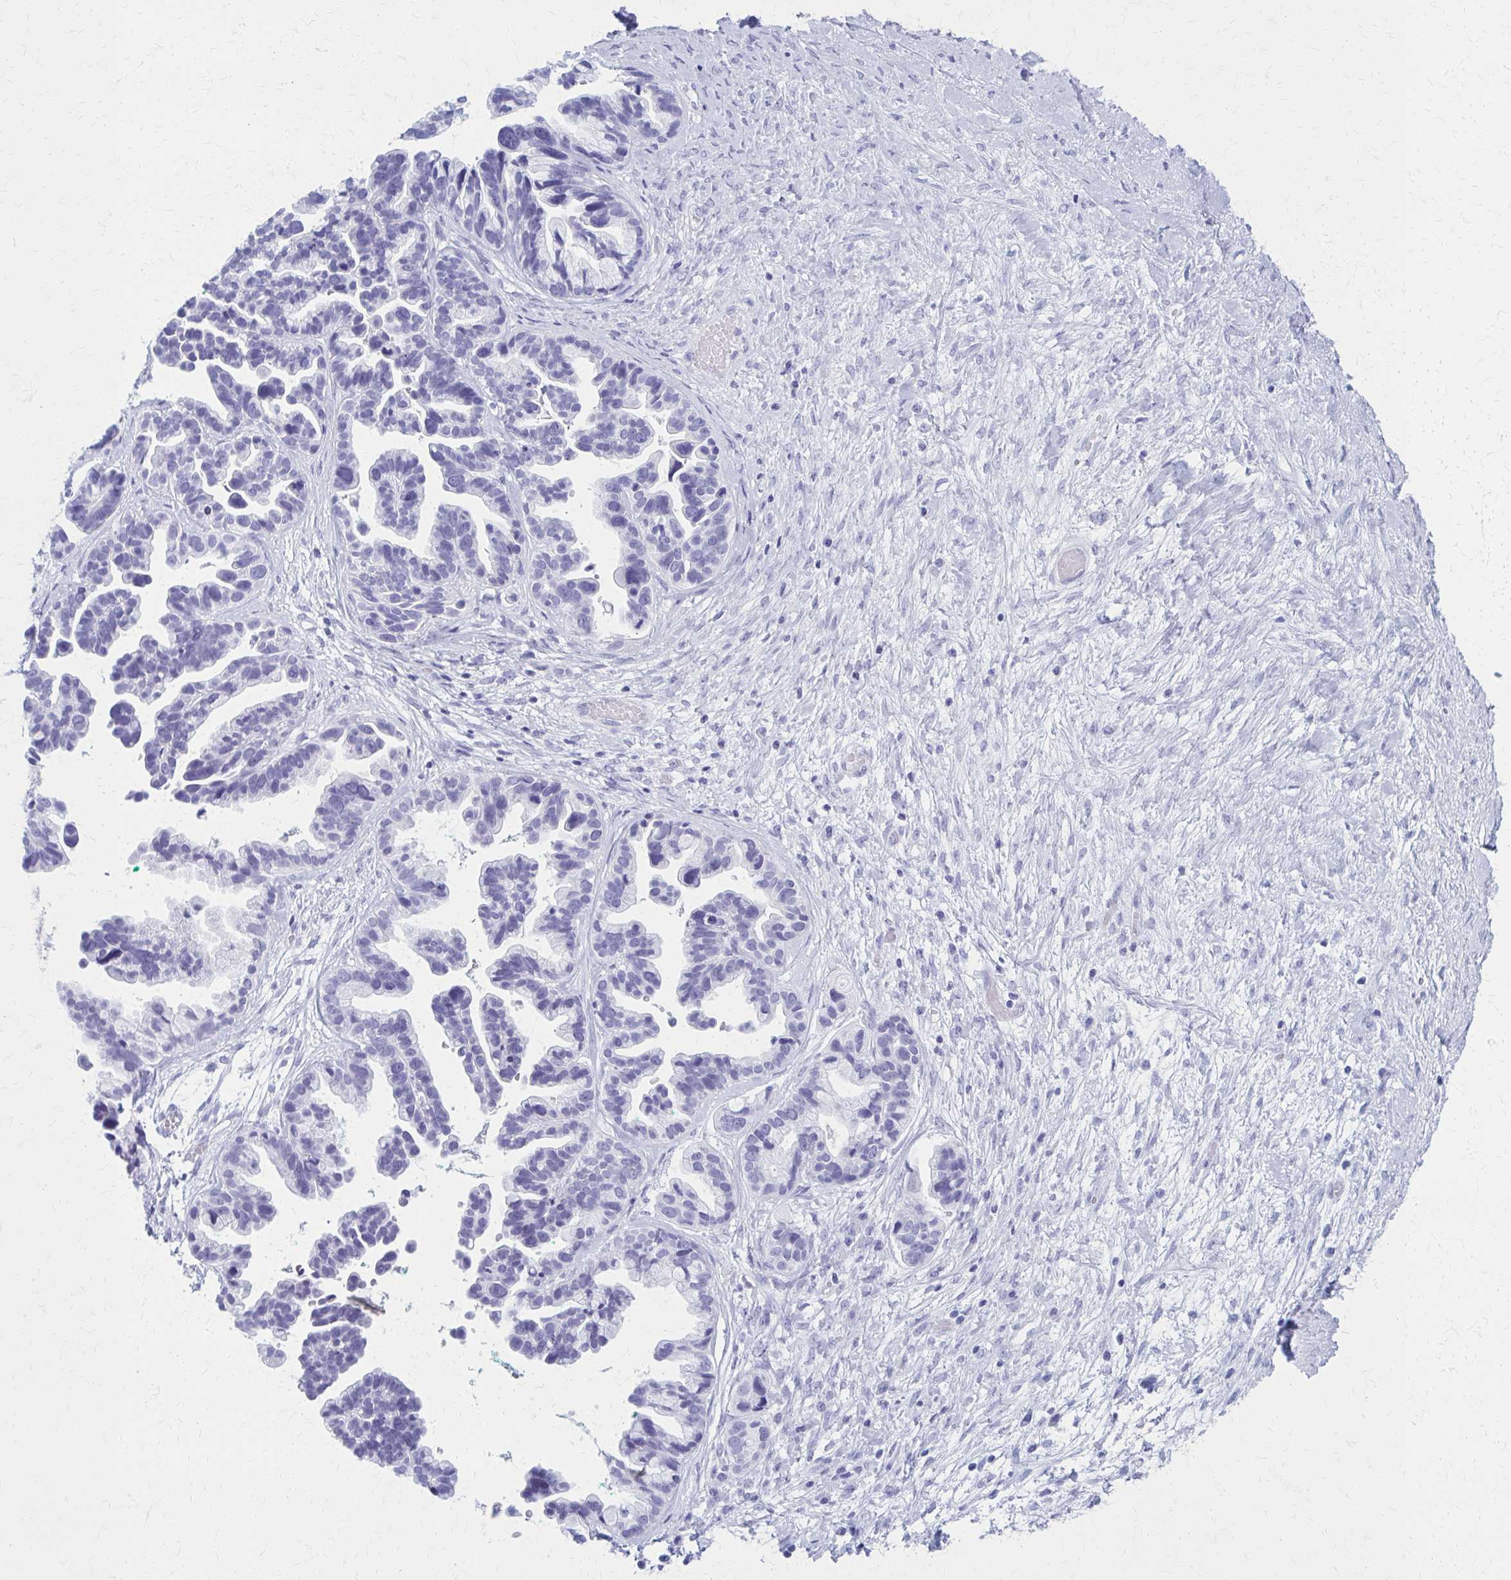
{"staining": {"intensity": "negative", "quantity": "none", "location": "none"}, "tissue": "ovarian cancer", "cell_type": "Tumor cells", "image_type": "cancer", "snomed": [{"axis": "morphology", "description": "Cystadenocarcinoma, serous, NOS"}, {"axis": "topography", "description": "Ovary"}], "caption": "A histopathology image of human ovarian cancer (serous cystadenocarcinoma) is negative for staining in tumor cells. The staining was performed using DAB to visualize the protein expression in brown, while the nuclei were stained in blue with hematoxylin (Magnification: 20x).", "gene": "CELF5", "patient": {"sex": "female", "age": 56}}